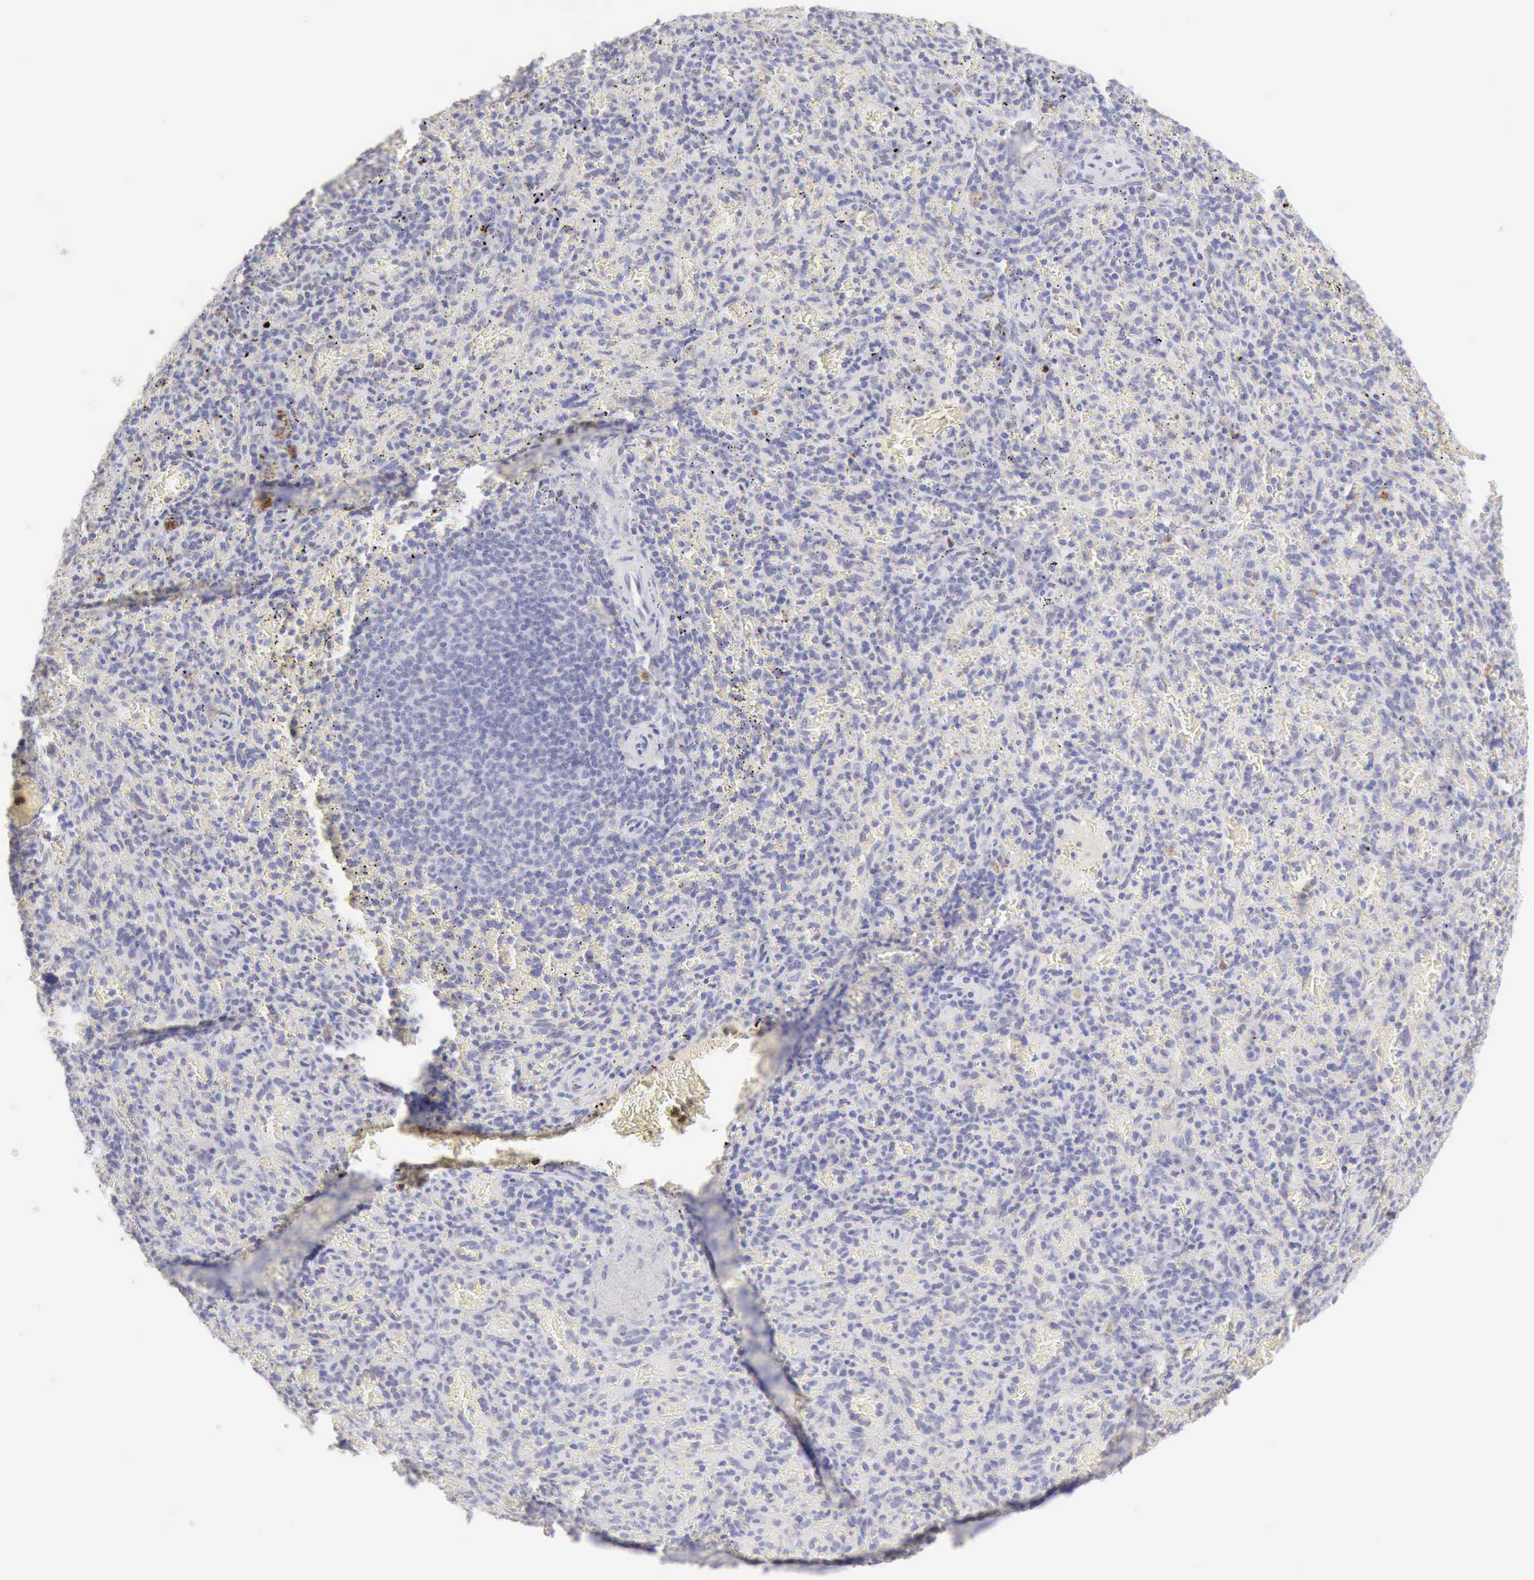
{"staining": {"intensity": "negative", "quantity": "none", "location": "none"}, "tissue": "spleen", "cell_type": "Cells in red pulp", "image_type": "normal", "snomed": [{"axis": "morphology", "description": "Normal tissue, NOS"}, {"axis": "topography", "description": "Spleen"}], "caption": "An image of human spleen is negative for staining in cells in red pulp. (DAB (3,3'-diaminobenzidine) IHC with hematoxylin counter stain).", "gene": "RNASE1", "patient": {"sex": "female", "age": 50}}